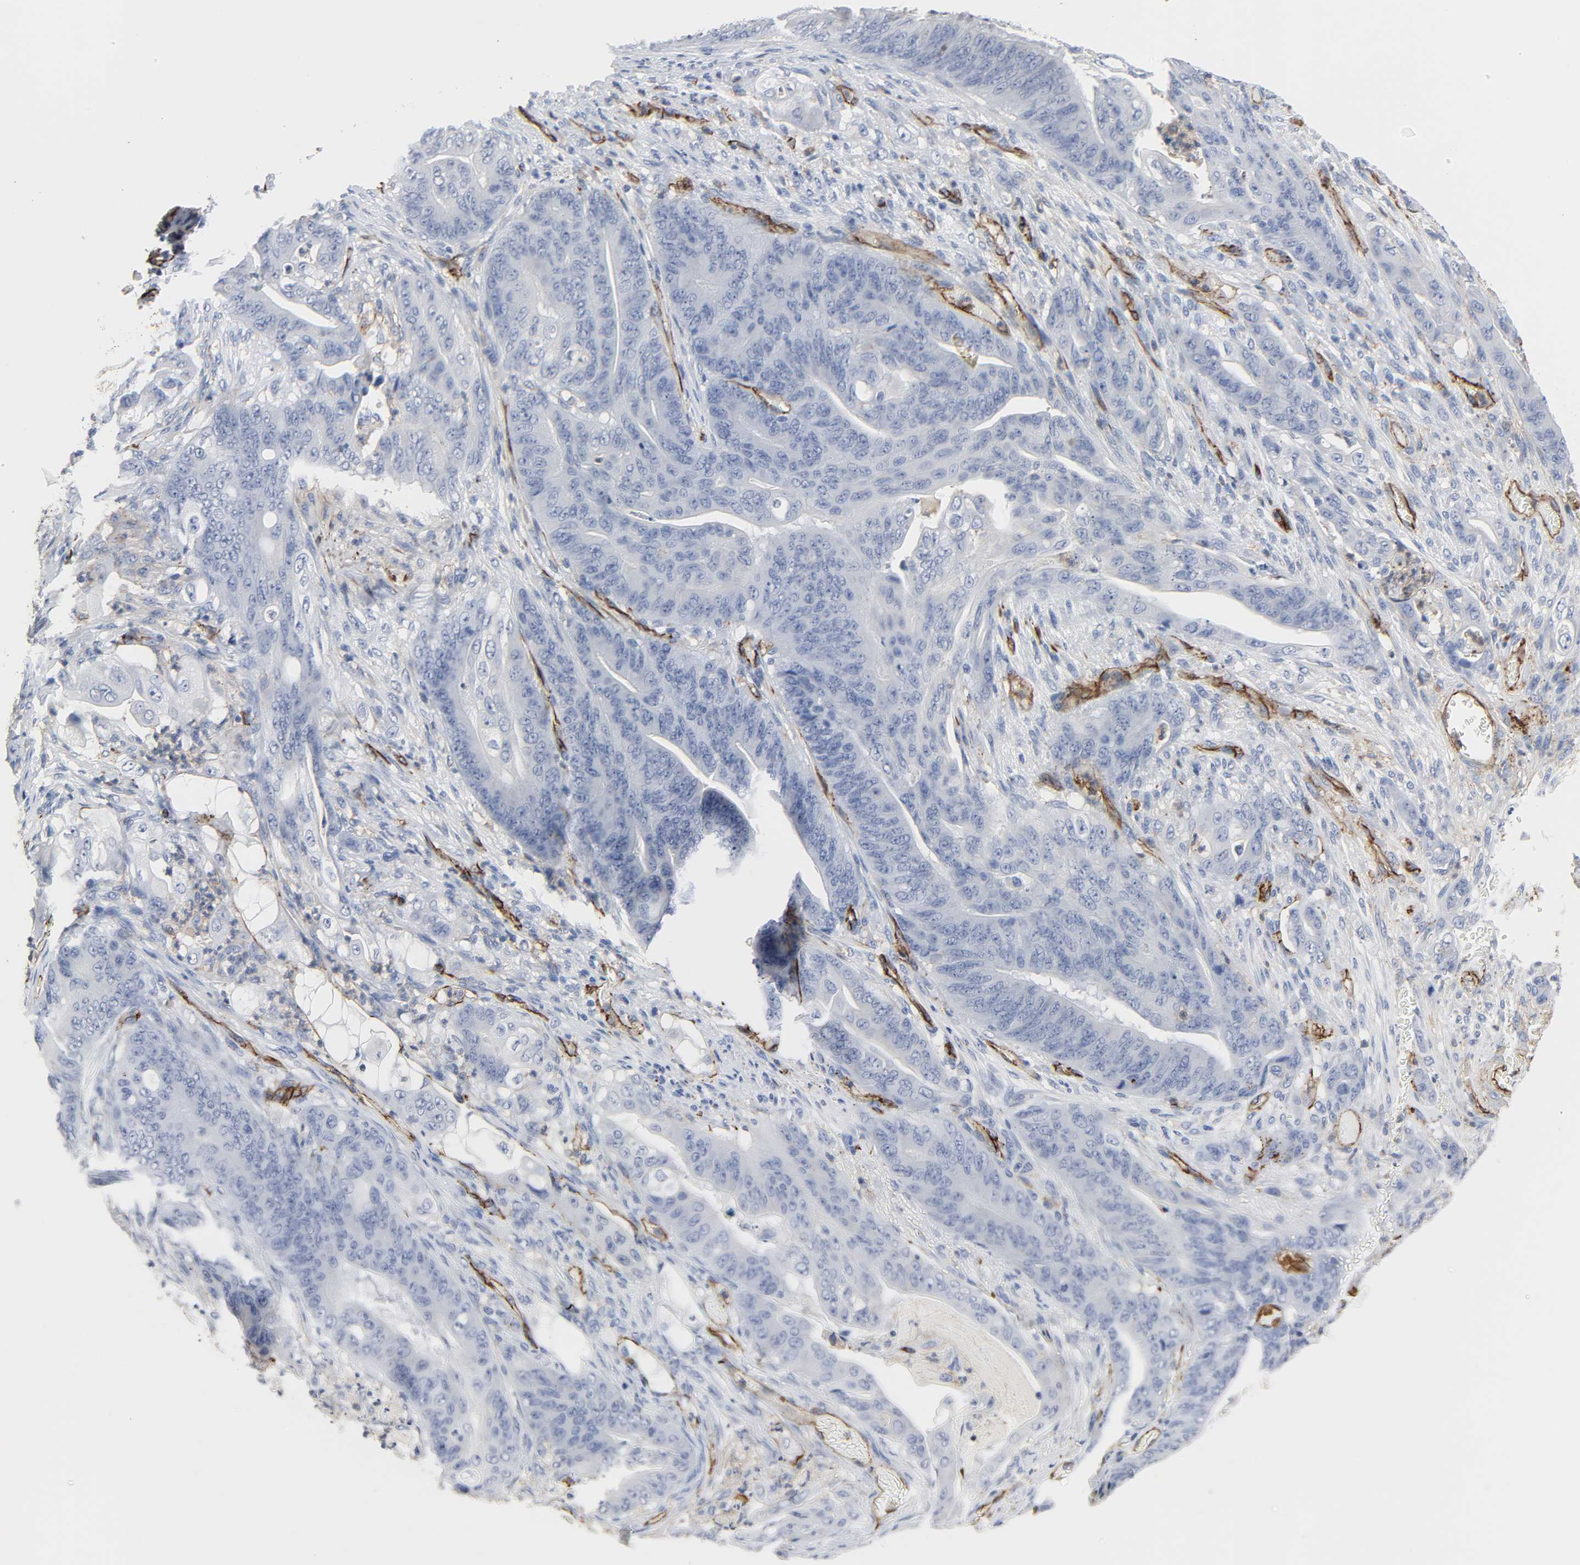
{"staining": {"intensity": "negative", "quantity": "none", "location": "none"}, "tissue": "stomach cancer", "cell_type": "Tumor cells", "image_type": "cancer", "snomed": [{"axis": "morphology", "description": "Adenocarcinoma, NOS"}, {"axis": "topography", "description": "Stomach"}], "caption": "Tumor cells show no significant protein expression in stomach cancer (adenocarcinoma). The staining is performed using DAB brown chromogen with nuclei counter-stained in using hematoxylin.", "gene": "PECAM1", "patient": {"sex": "female", "age": 73}}